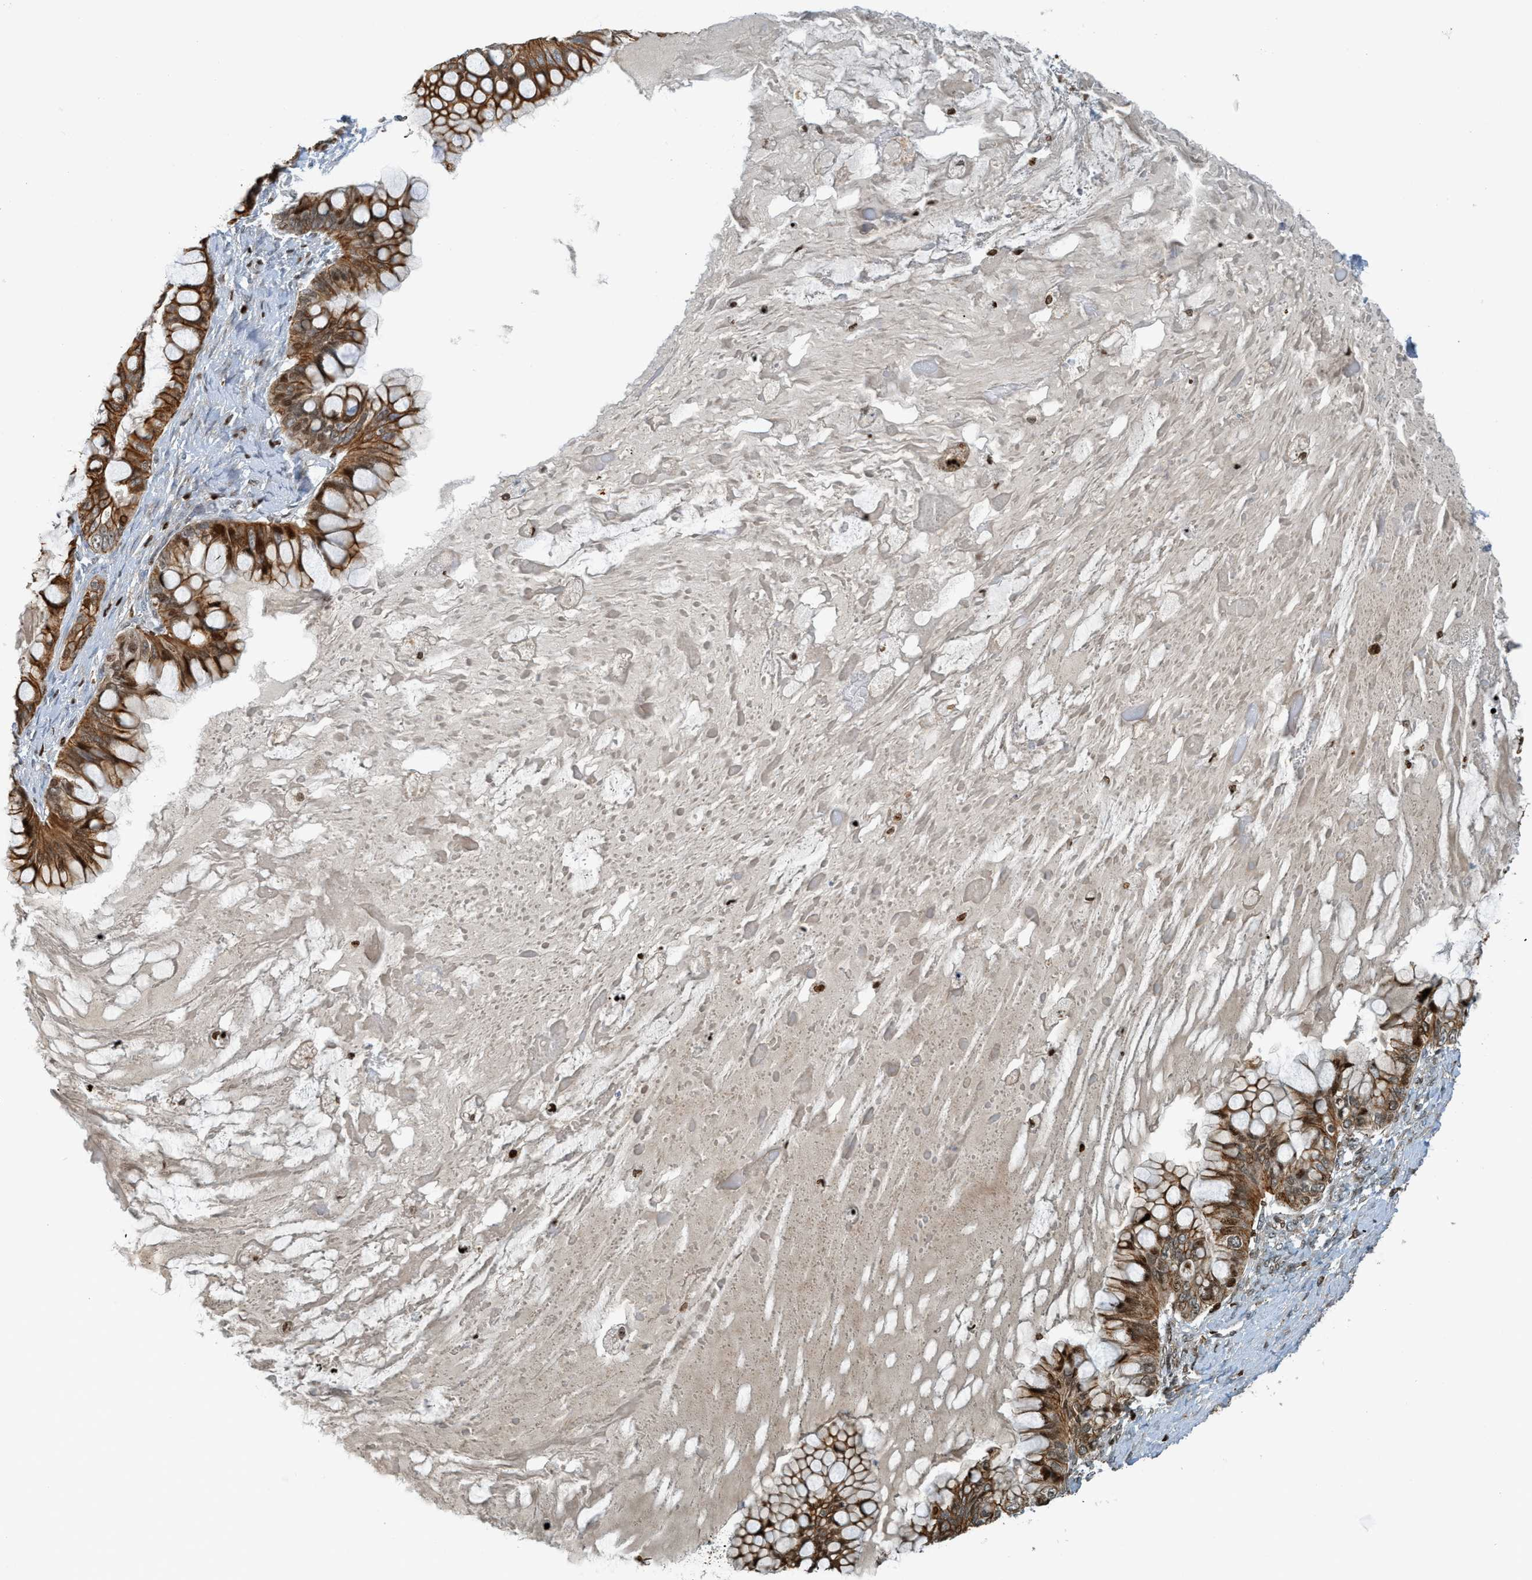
{"staining": {"intensity": "moderate", "quantity": ">75%", "location": "cytoplasmic/membranous,nuclear"}, "tissue": "ovarian cancer", "cell_type": "Tumor cells", "image_type": "cancer", "snomed": [{"axis": "morphology", "description": "Cystadenocarcinoma, mucinous, NOS"}, {"axis": "topography", "description": "Ovary"}], "caption": "DAB immunohistochemical staining of ovarian mucinous cystadenocarcinoma exhibits moderate cytoplasmic/membranous and nuclear protein expression in approximately >75% of tumor cells. The staining is performed using DAB (3,3'-diaminobenzidine) brown chromogen to label protein expression. The nuclei are counter-stained blue using hematoxylin.", "gene": "SH3D19", "patient": {"sex": "female", "age": 80}}